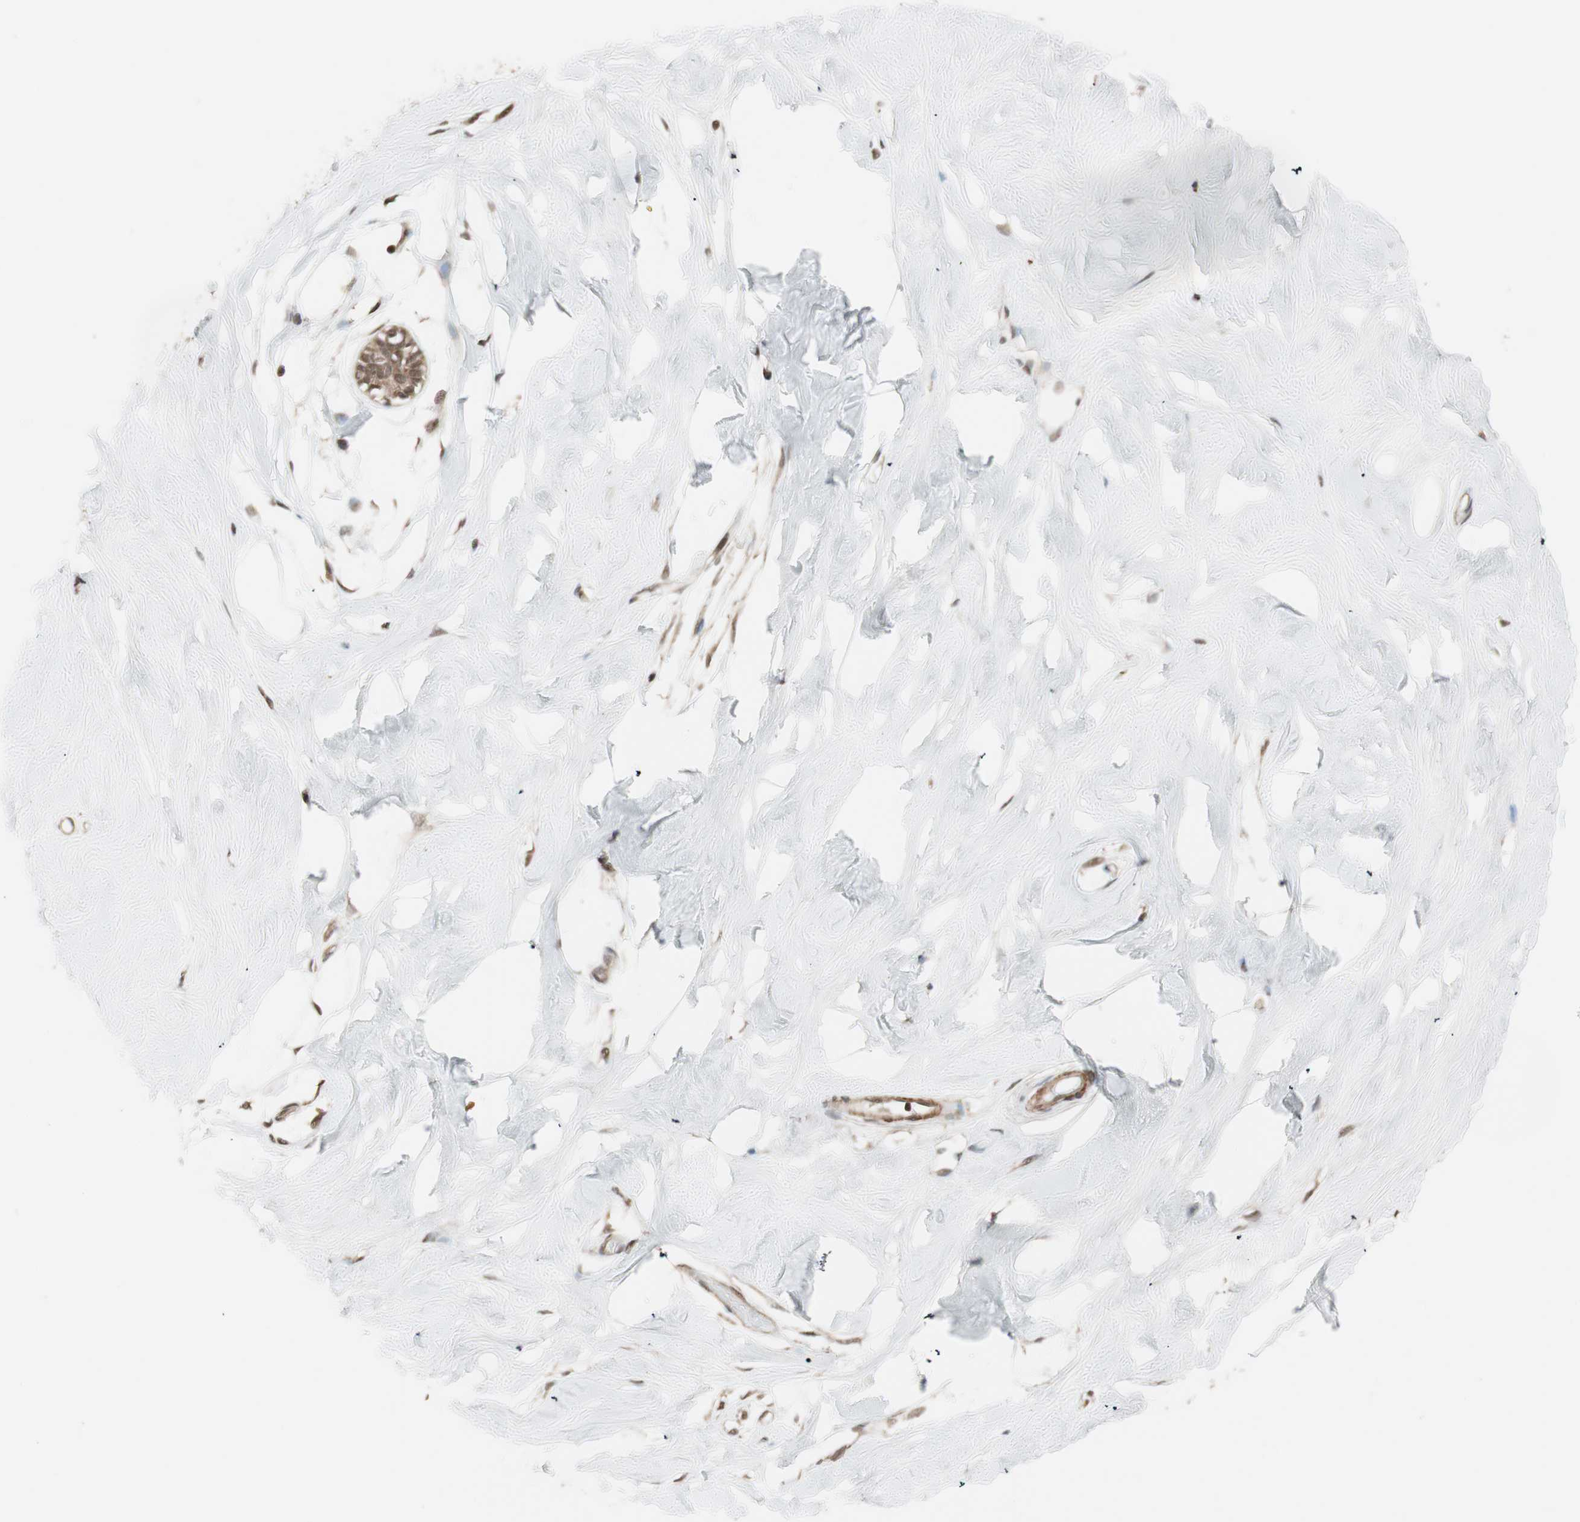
{"staining": {"intensity": "moderate", "quantity": "25%-75%", "location": "nuclear"}, "tissue": "breast", "cell_type": "Adipocytes", "image_type": "normal", "snomed": [{"axis": "morphology", "description": "Normal tissue, NOS"}, {"axis": "topography", "description": "Breast"}, {"axis": "topography", "description": "Soft tissue"}], "caption": "Benign breast shows moderate nuclear positivity in approximately 25%-75% of adipocytes (brown staining indicates protein expression, while blue staining denotes nuclei)..", "gene": "DRAP1", "patient": {"sex": "female", "age": 25}}